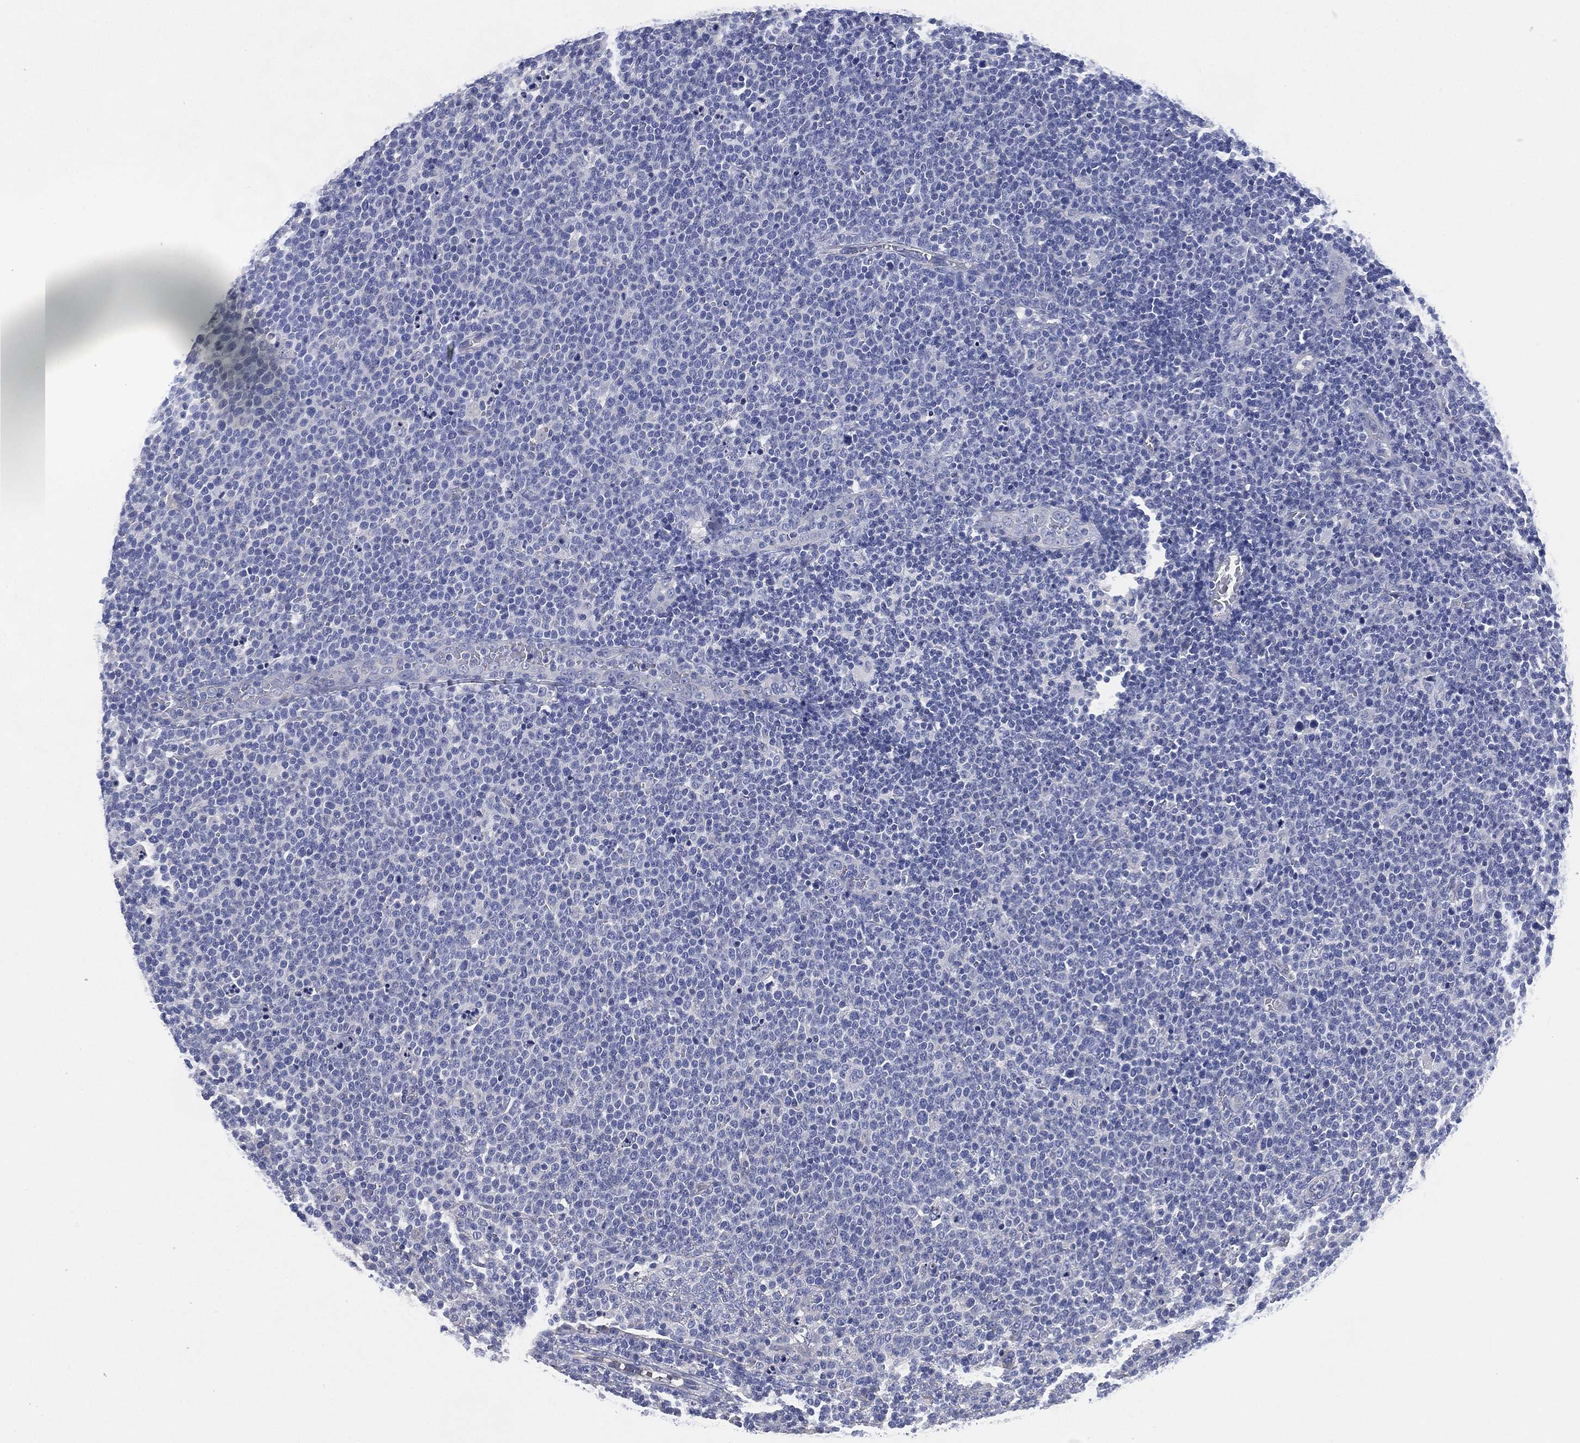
{"staining": {"intensity": "negative", "quantity": "none", "location": "none"}, "tissue": "lymphoma", "cell_type": "Tumor cells", "image_type": "cancer", "snomed": [{"axis": "morphology", "description": "Malignant lymphoma, non-Hodgkin's type, High grade"}, {"axis": "topography", "description": "Lymph node"}], "caption": "Lymphoma was stained to show a protein in brown. There is no significant expression in tumor cells. The staining was performed using DAB to visualize the protein expression in brown, while the nuclei were stained in blue with hematoxylin (Magnification: 20x).", "gene": "CCDC70", "patient": {"sex": "male", "age": 61}}